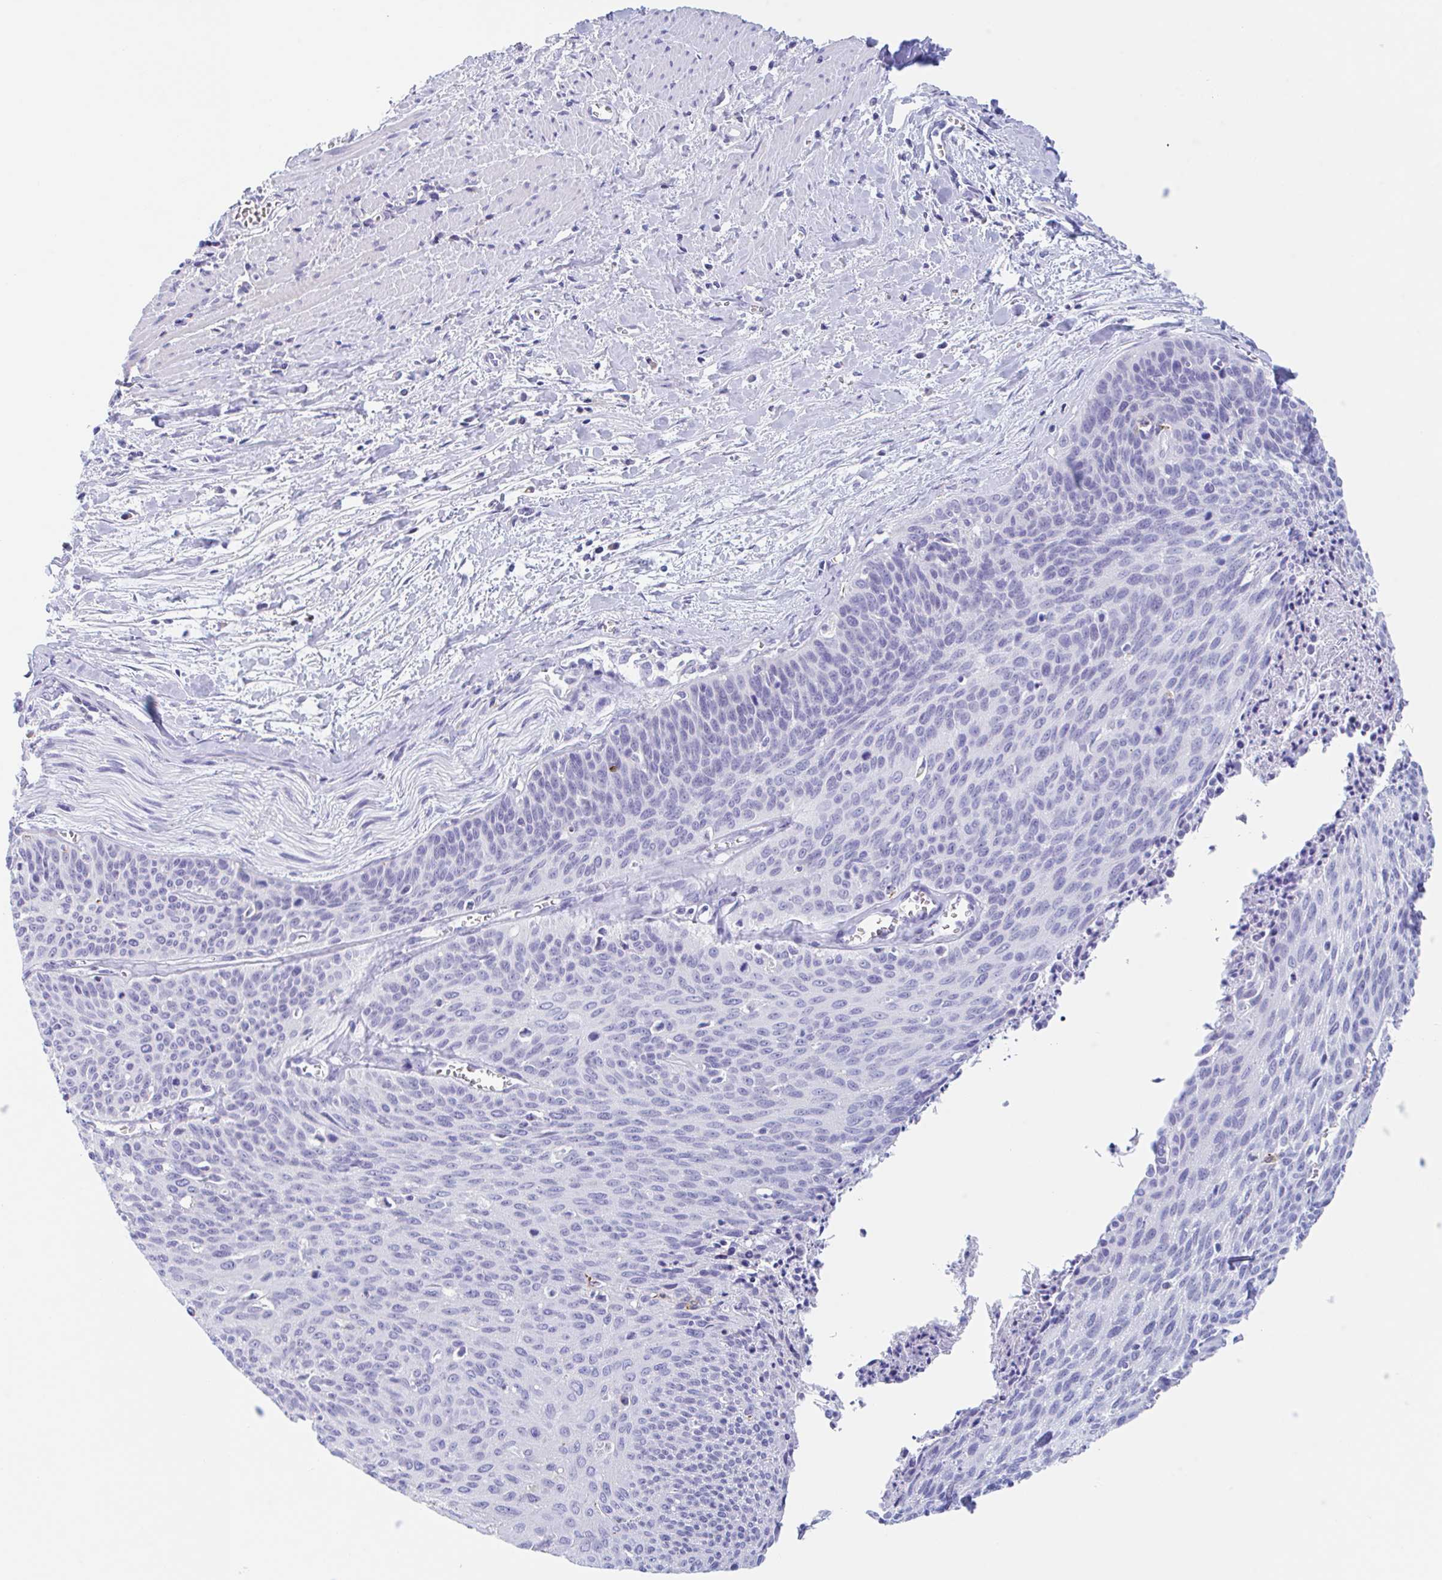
{"staining": {"intensity": "negative", "quantity": "none", "location": "none"}, "tissue": "cervical cancer", "cell_type": "Tumor cells", "image_type": "cancer", "snomed": [{"axis": "morphology", "description": "Squamous cell carcinoma, NOS"}, {"axis": "topography", "description": "Cervix"}], "caption": "Image shows no significant protein expression in tumor cells of squamous cell carcinoma (cervical). (DAB (3,3'-diaminobenzidine) immunohistochemistry, high magnification).", "gene": "ANKRD9", "patient": {"sex": "female", "age": 55}}